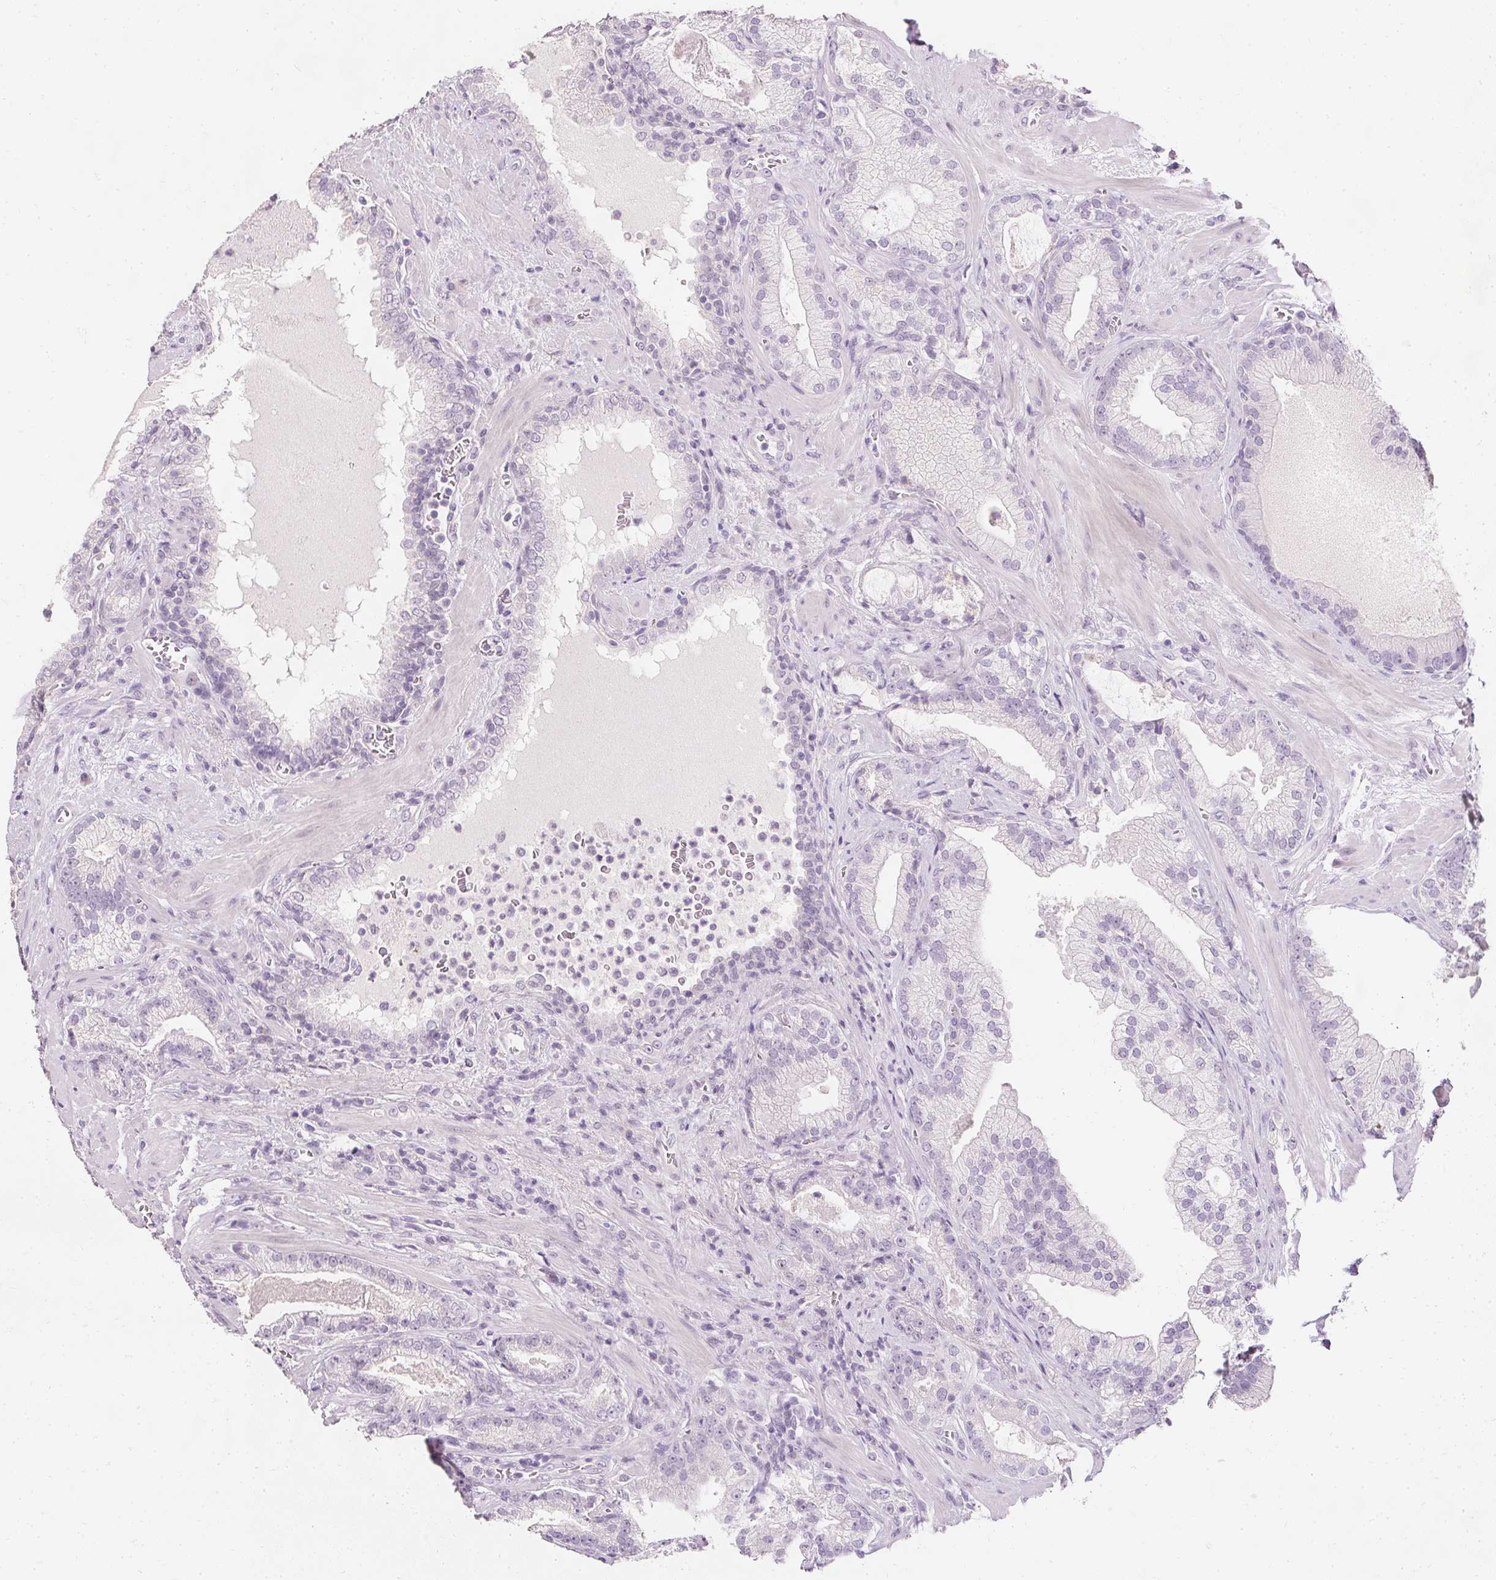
{"staining": {"intensity": "negative", "quantity": "none", "location": "none"}, "tissue": "prostate cancer", "cell_type": "Tumor cells", "image_type": "cancer", "snomed": [{"axis": "morphology", "description": "Adenocarcinoma, High grade"}, {"axis": "topography", "description": "Prostate"}], "caption": "Prostate cancer (adenocarcinoma (high-grade)) stained for a protein using immunohistochemistry shows no positivity tumor cells.", "gene": "ELAVL3", "patient": {"sex": "male", "age": 68}}